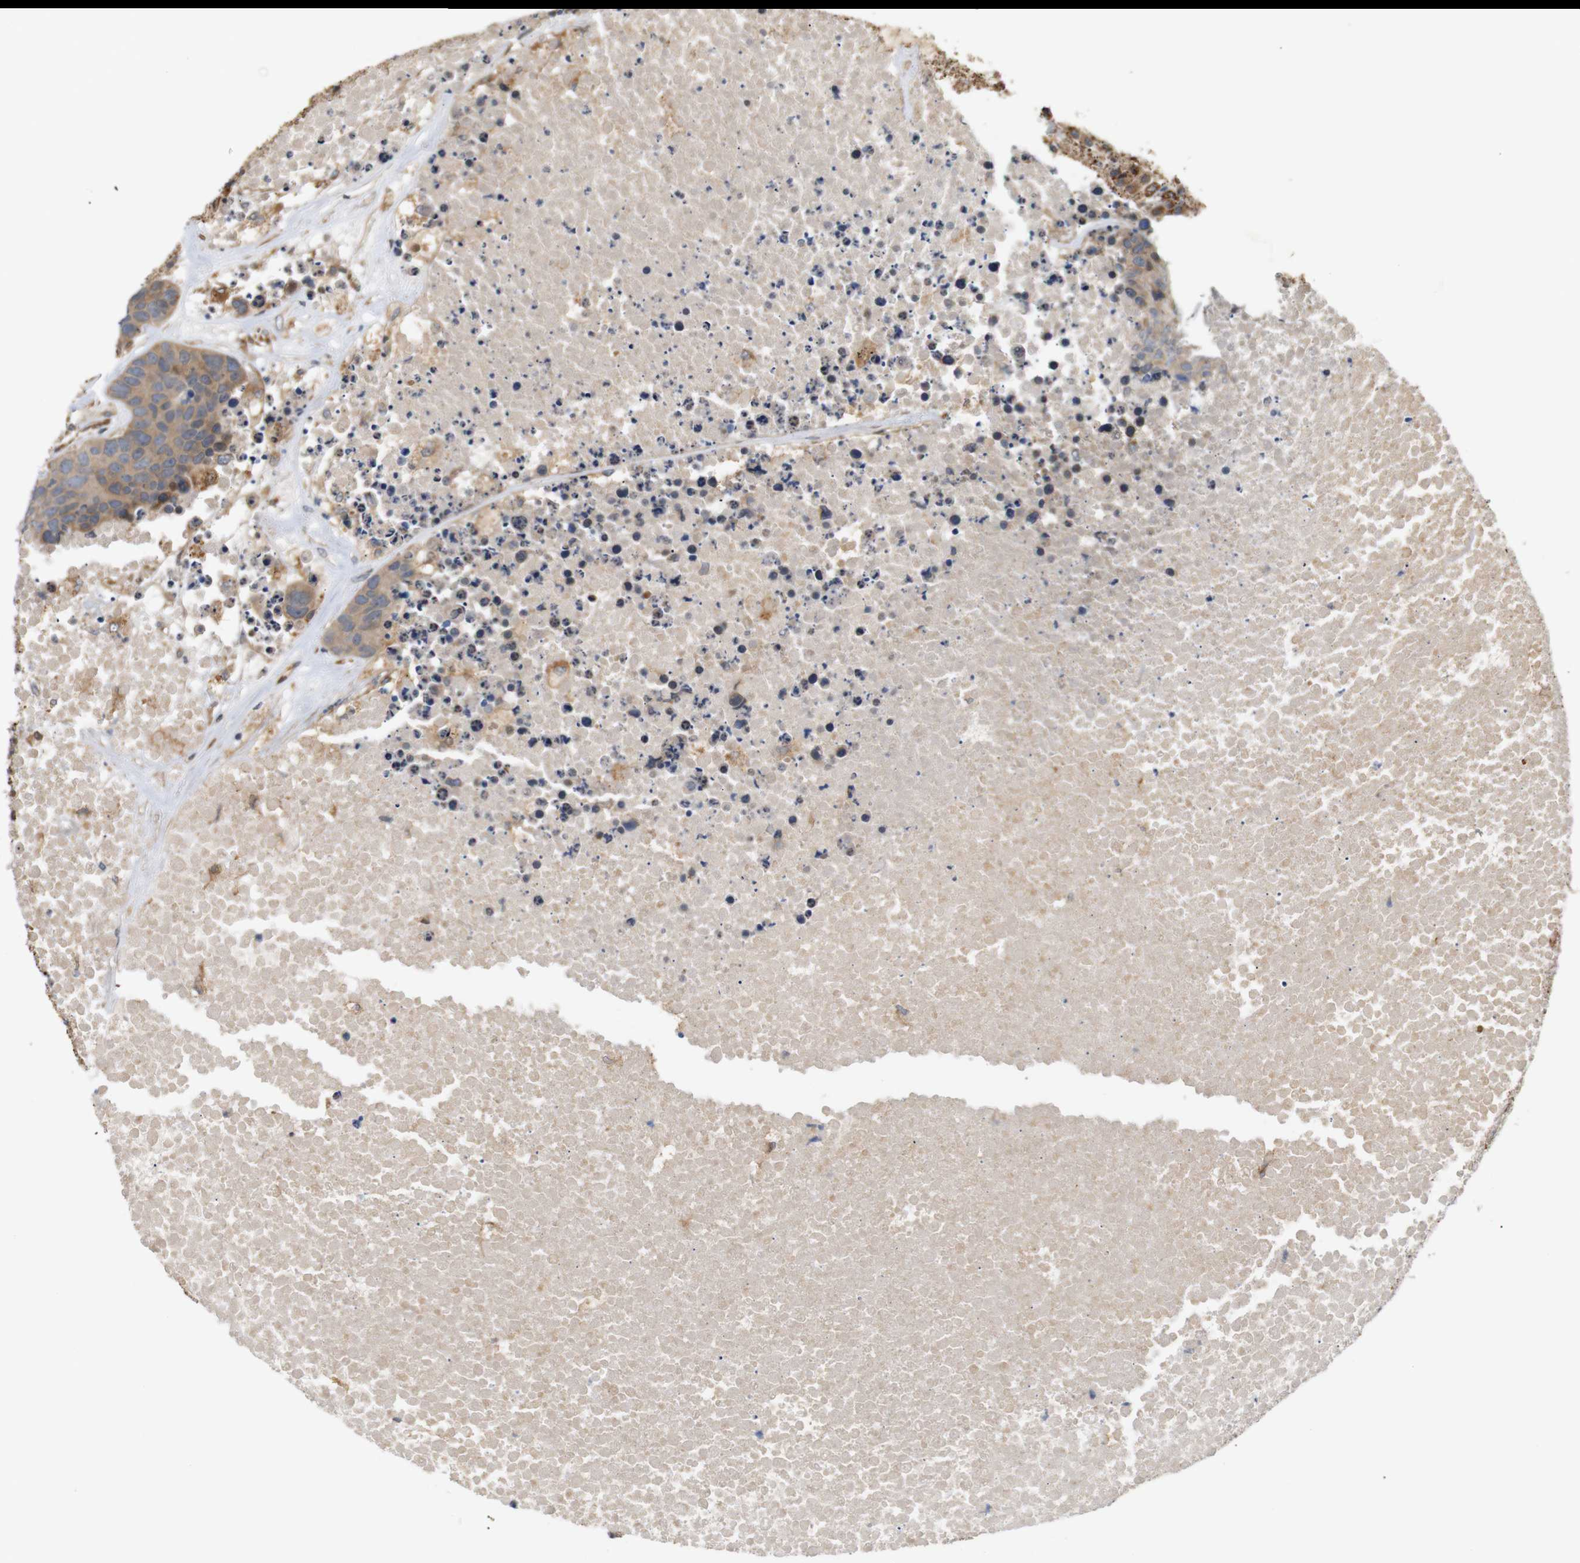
{"staining": {"intensity": "moderate", "quantity": ">75%", "location": "cytoplasmic/membranous"}, "tissue": "carcinoid", "cell_type": "Tumor cells", "image_type": "cancer", "snomed": [{"axis": "morphology", "description": "Carcinoid, malignant, NOS"}, {"axis": "topography", "description": "Lung"}], "caption": "Immunohistochemical staining of human carcinoid displays medium levels of moderate cytoplasmic/membranous protein expression in about >75% of tumor cells.", "gene": "RPTOR", "patient": {"sex": "male", "age": 60}}